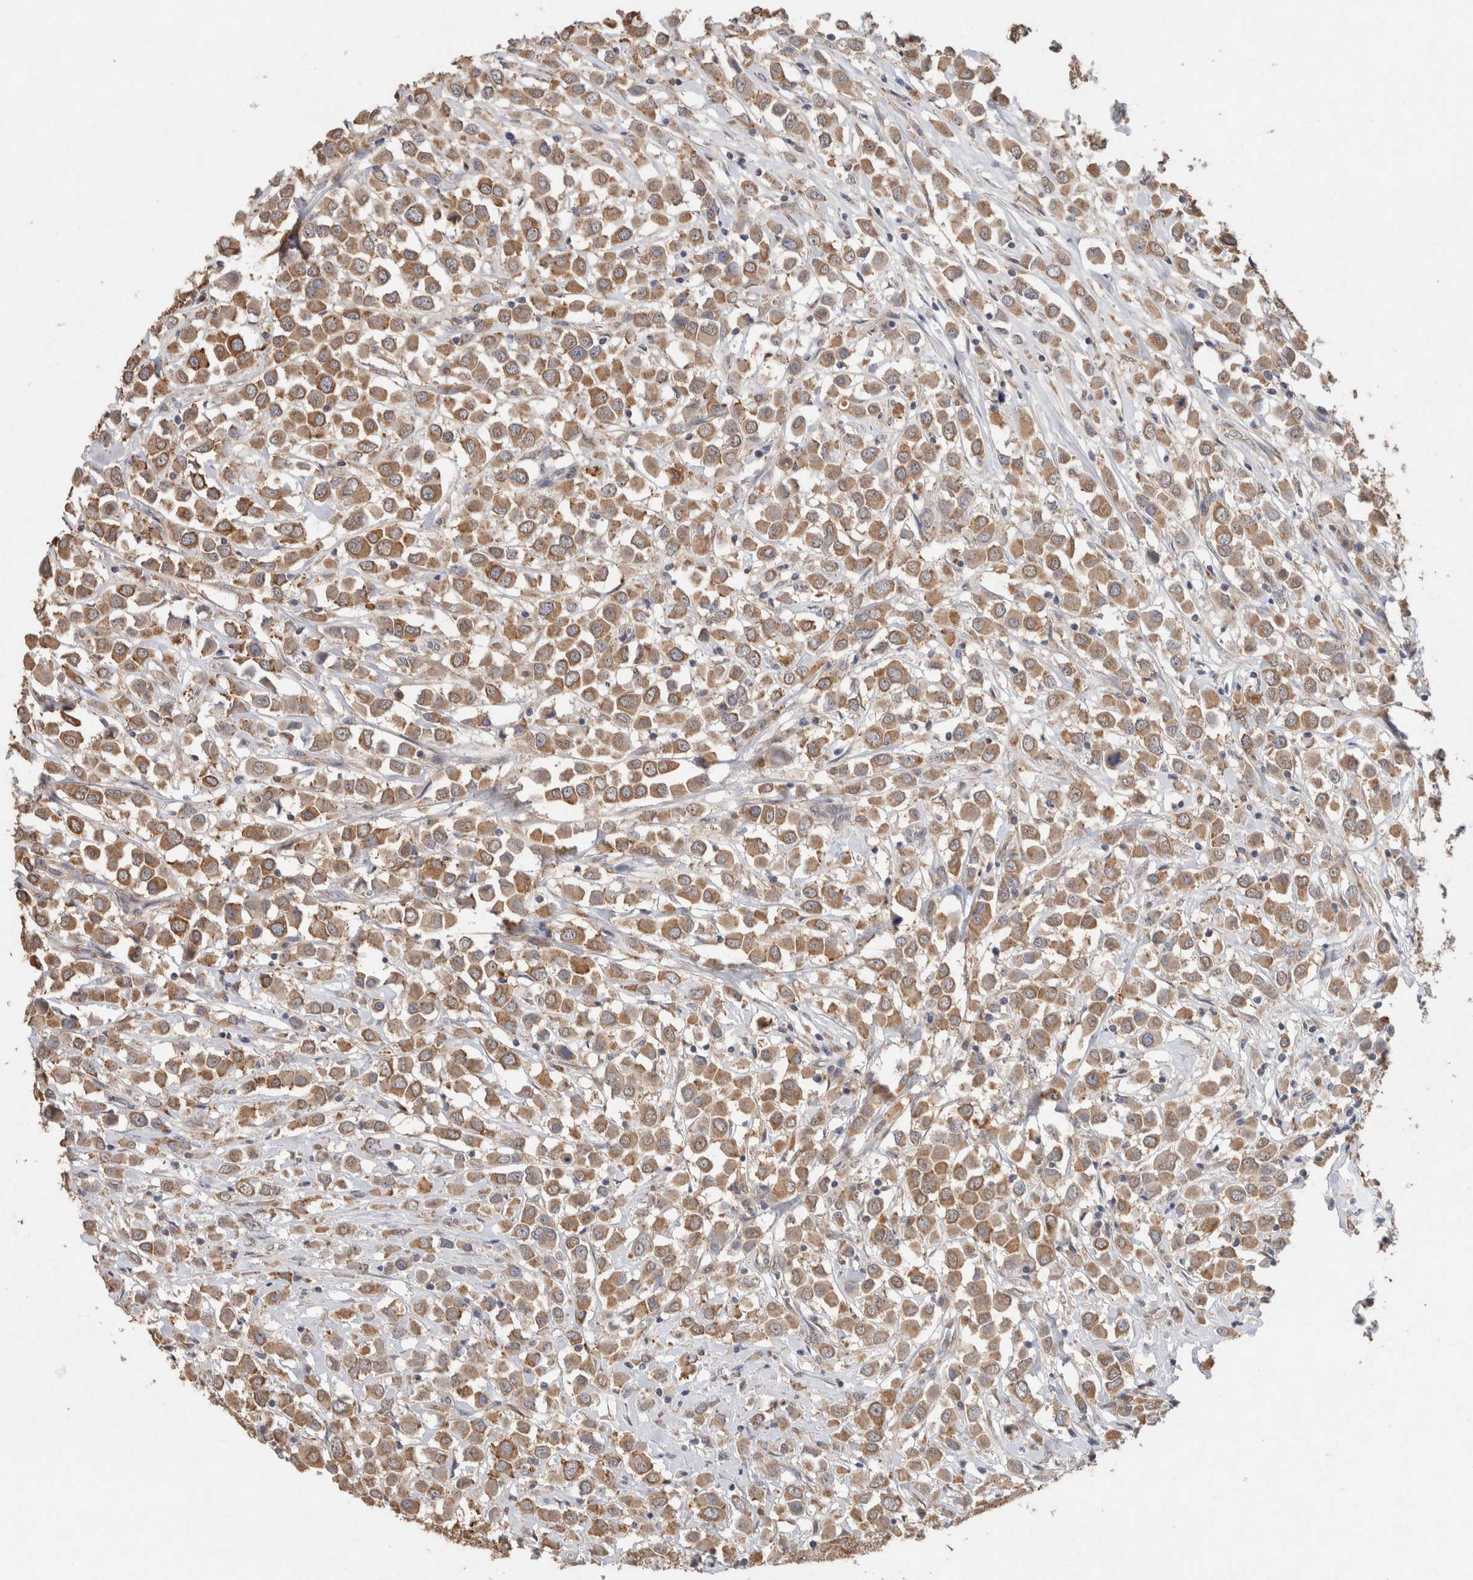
{"staining": {"intensity": "moderate", "quantity": ">75%", "location": "cytoplasmic/membranous"}, "tissue": "breast cancer", "cell_type": "Tumor cells", "image_type": "cancer", "snomed": [{"axis": "morphology", "description": "Duct carcinoma"}, {"axis": "topography", "description": "Breast"}], "caption": "This is an image of immunohistochemistry (IHC) staining of breast cancer, which shows moderate positivity in the cytoplasmic/membranous of tumor cells.", "gene": "RAB14", "patient": {"sex": "female", "age": 61}}